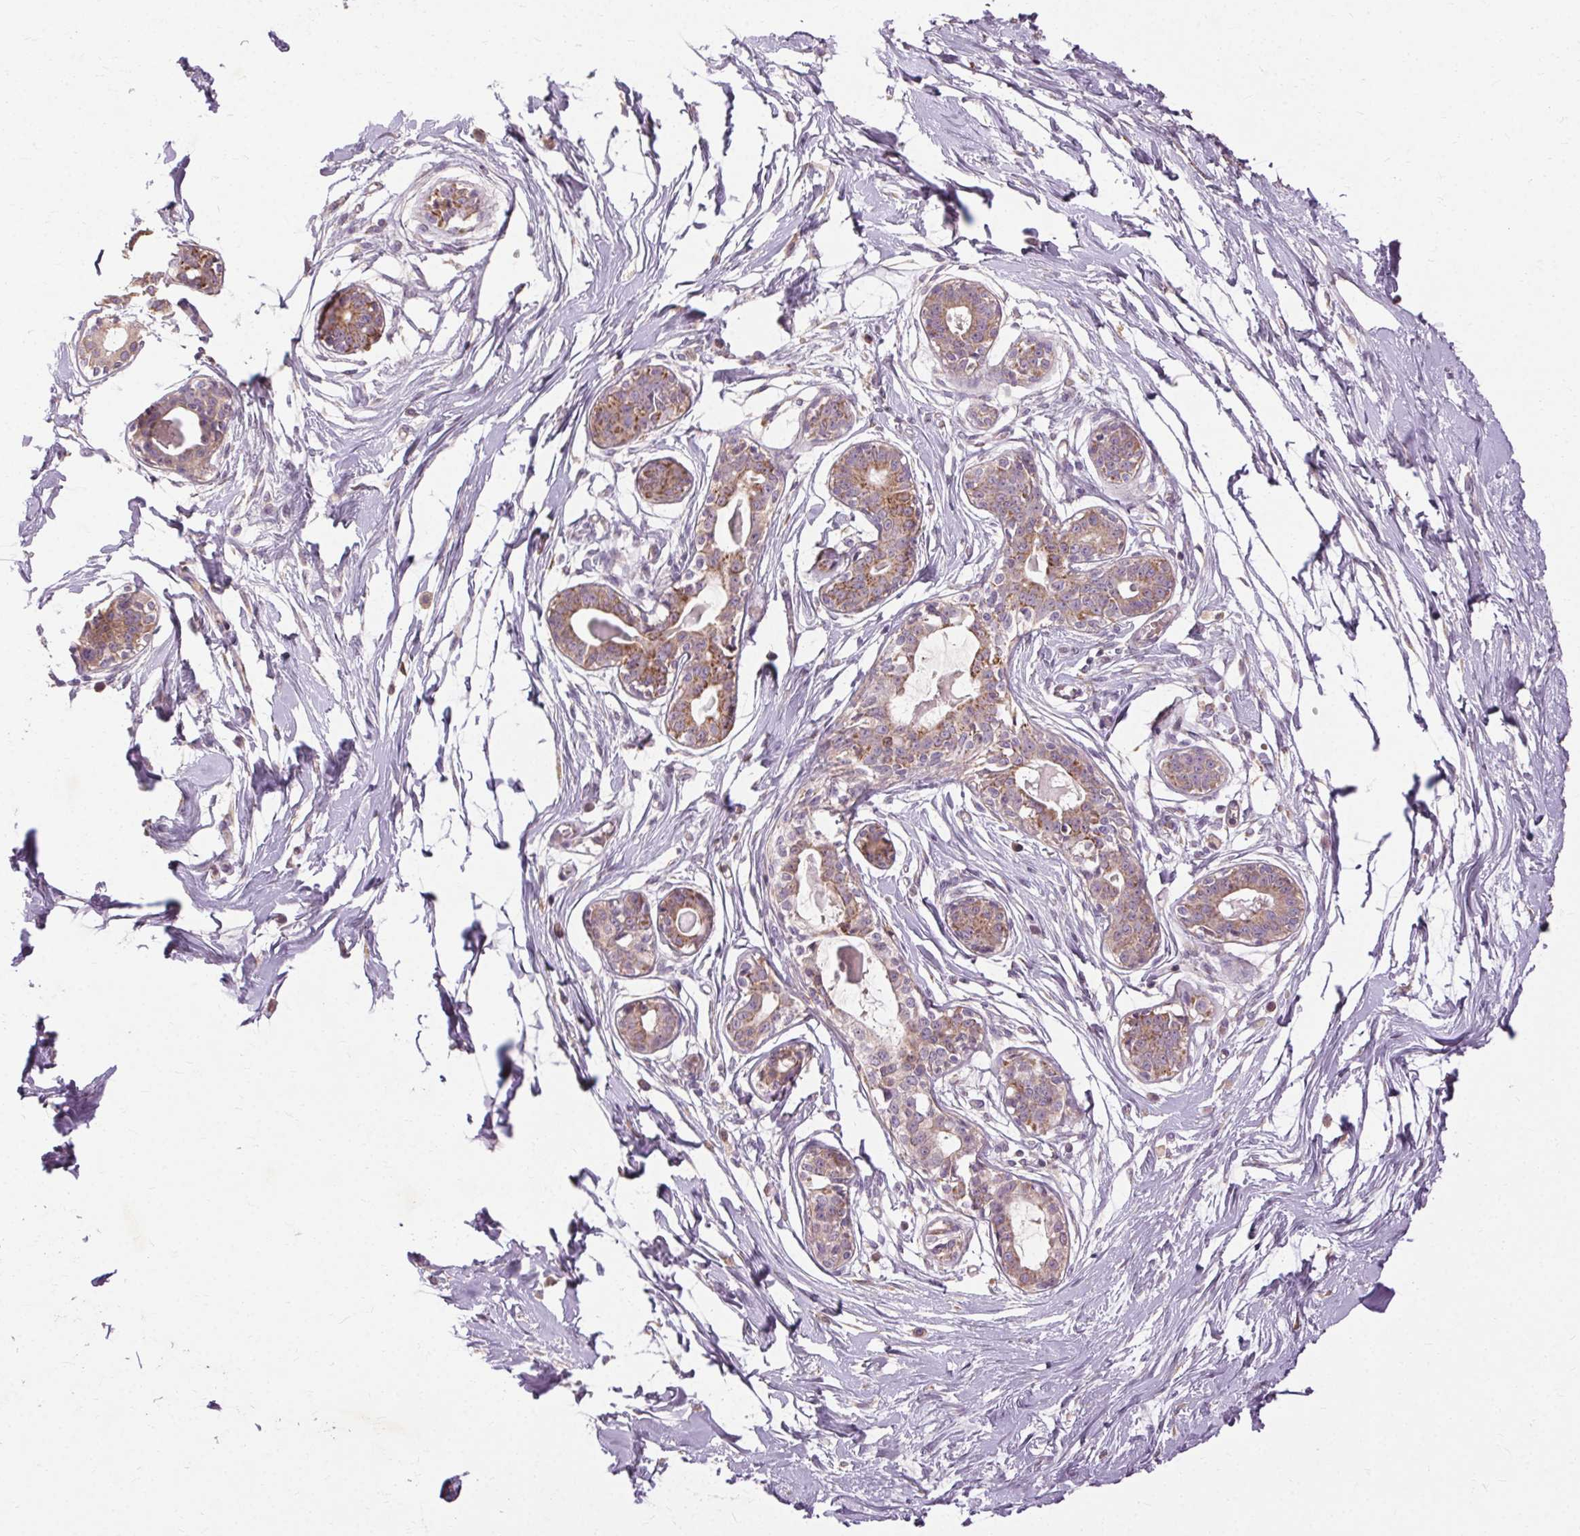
{"staining": {"intensity": "negative", "quantity": "none", "location": "none"}, "tissue": "breast", "cell_type": "Adipocytes", "image_type": "normal", "snomed": [{"axis": "morphology", "description": "Normal tissue, NOS"}, {"axis": "topography", "description": "Breast"}], "caption": "IHC micrograph of benign human breast stained for a protein (brown), which reveals no positivity in adipocytes. Nuclei are stained in blue.", "gene": "REP15", "patient": {"sex": "female", "age": 45}}